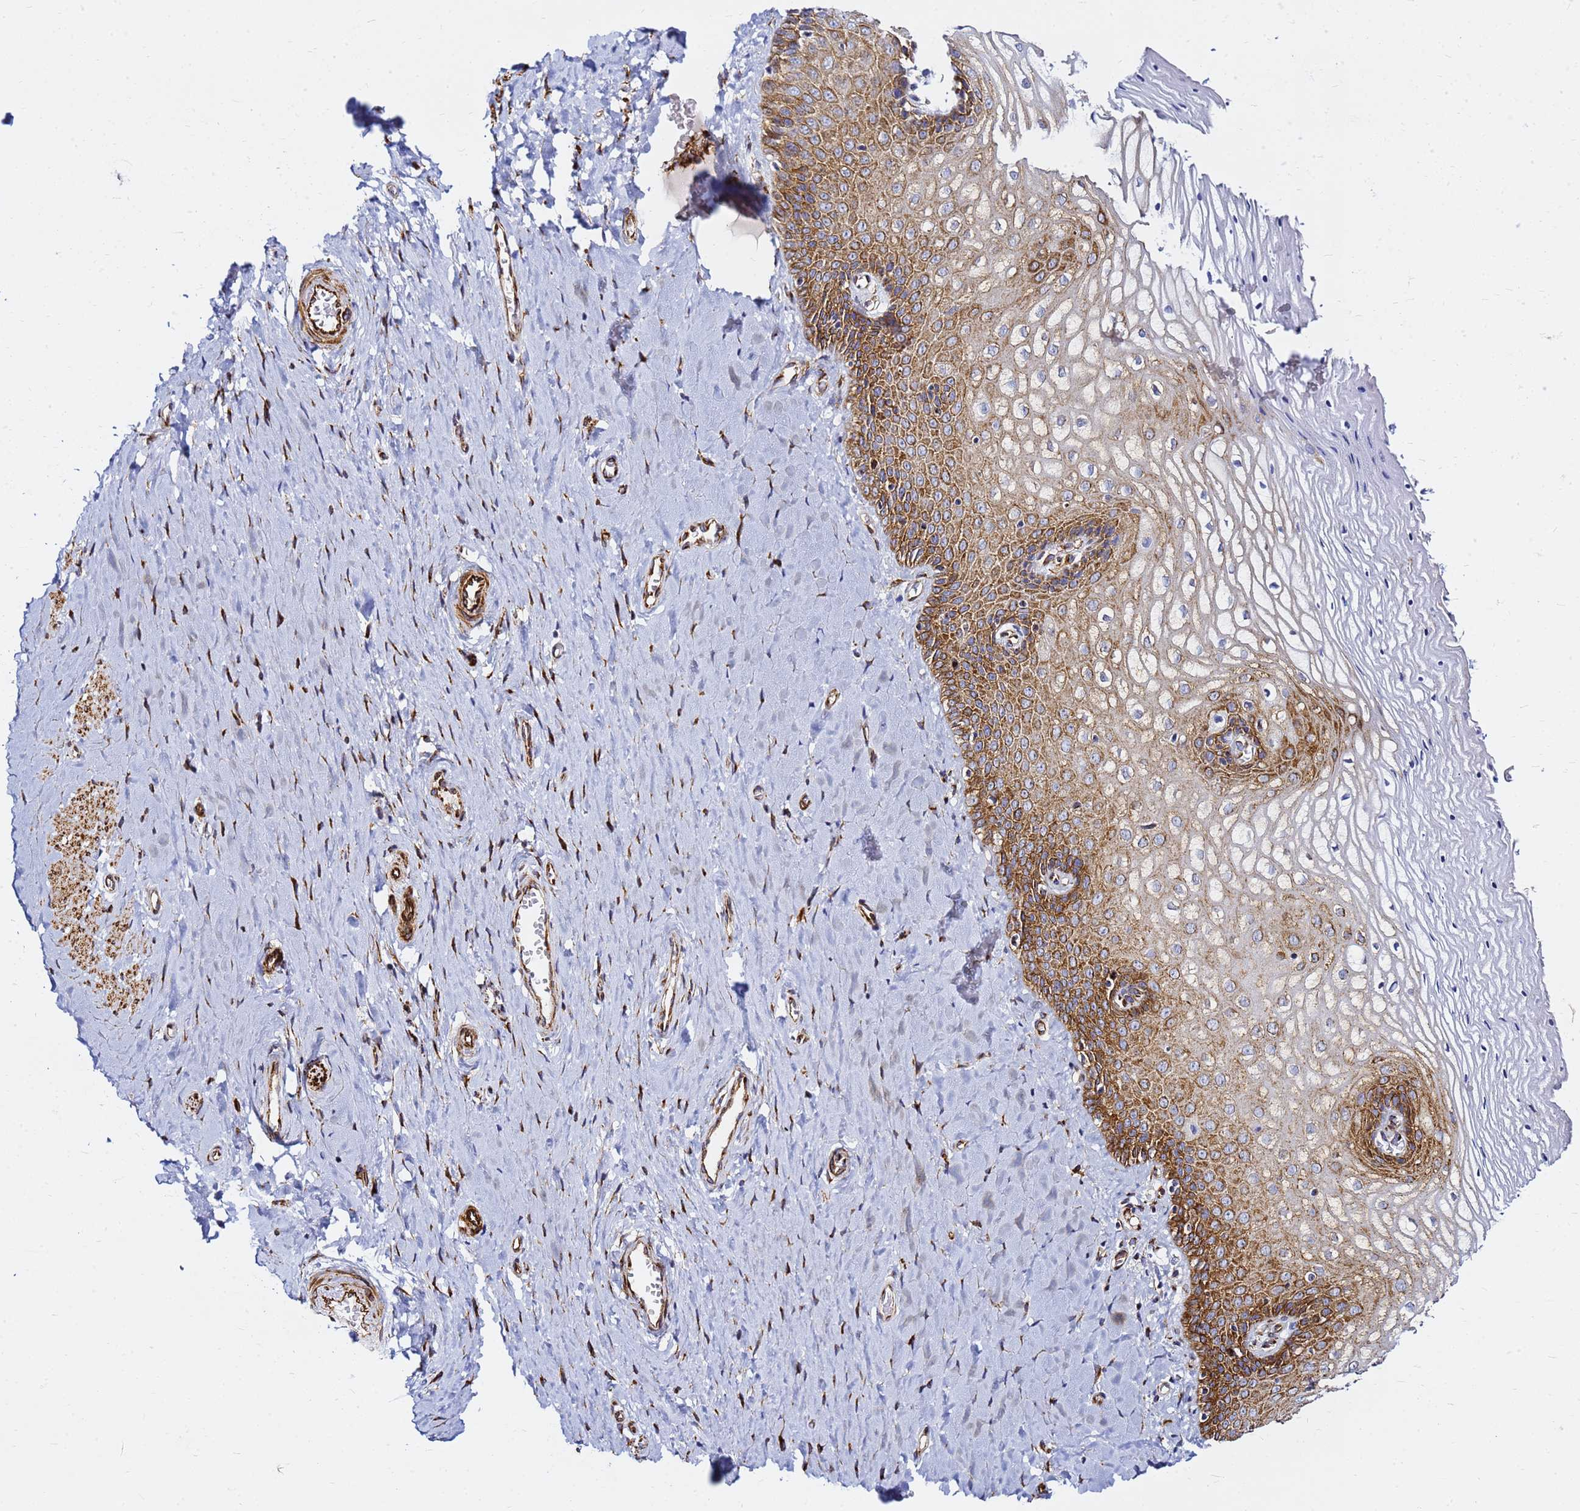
{"staining": {"intensity": "moderate", "quantity": "25%-75%", "location": "cytoplasmic/membranous"}, "tissue": "vagina", "cell_type": "Squamous epithelial cells", "image_type": "normal", "snomed": [{"axis": "morphology", "description": "Normal tissue, NOS"}, {"axis": "topography", "description": "Vagina"}], "caption": "Squamous epithelial cells display moderate cytoplasmic/membranous positivity in about 25%-75% of cells in normal vagina. (Stains: DAB (3,3'-diaminobenzidine) in brown, nuclei in blue, Microscopy: brightfield microscopy at high magnification).", "gene": "TUBA8", "patient": {"sex": "female", "age": 65}}